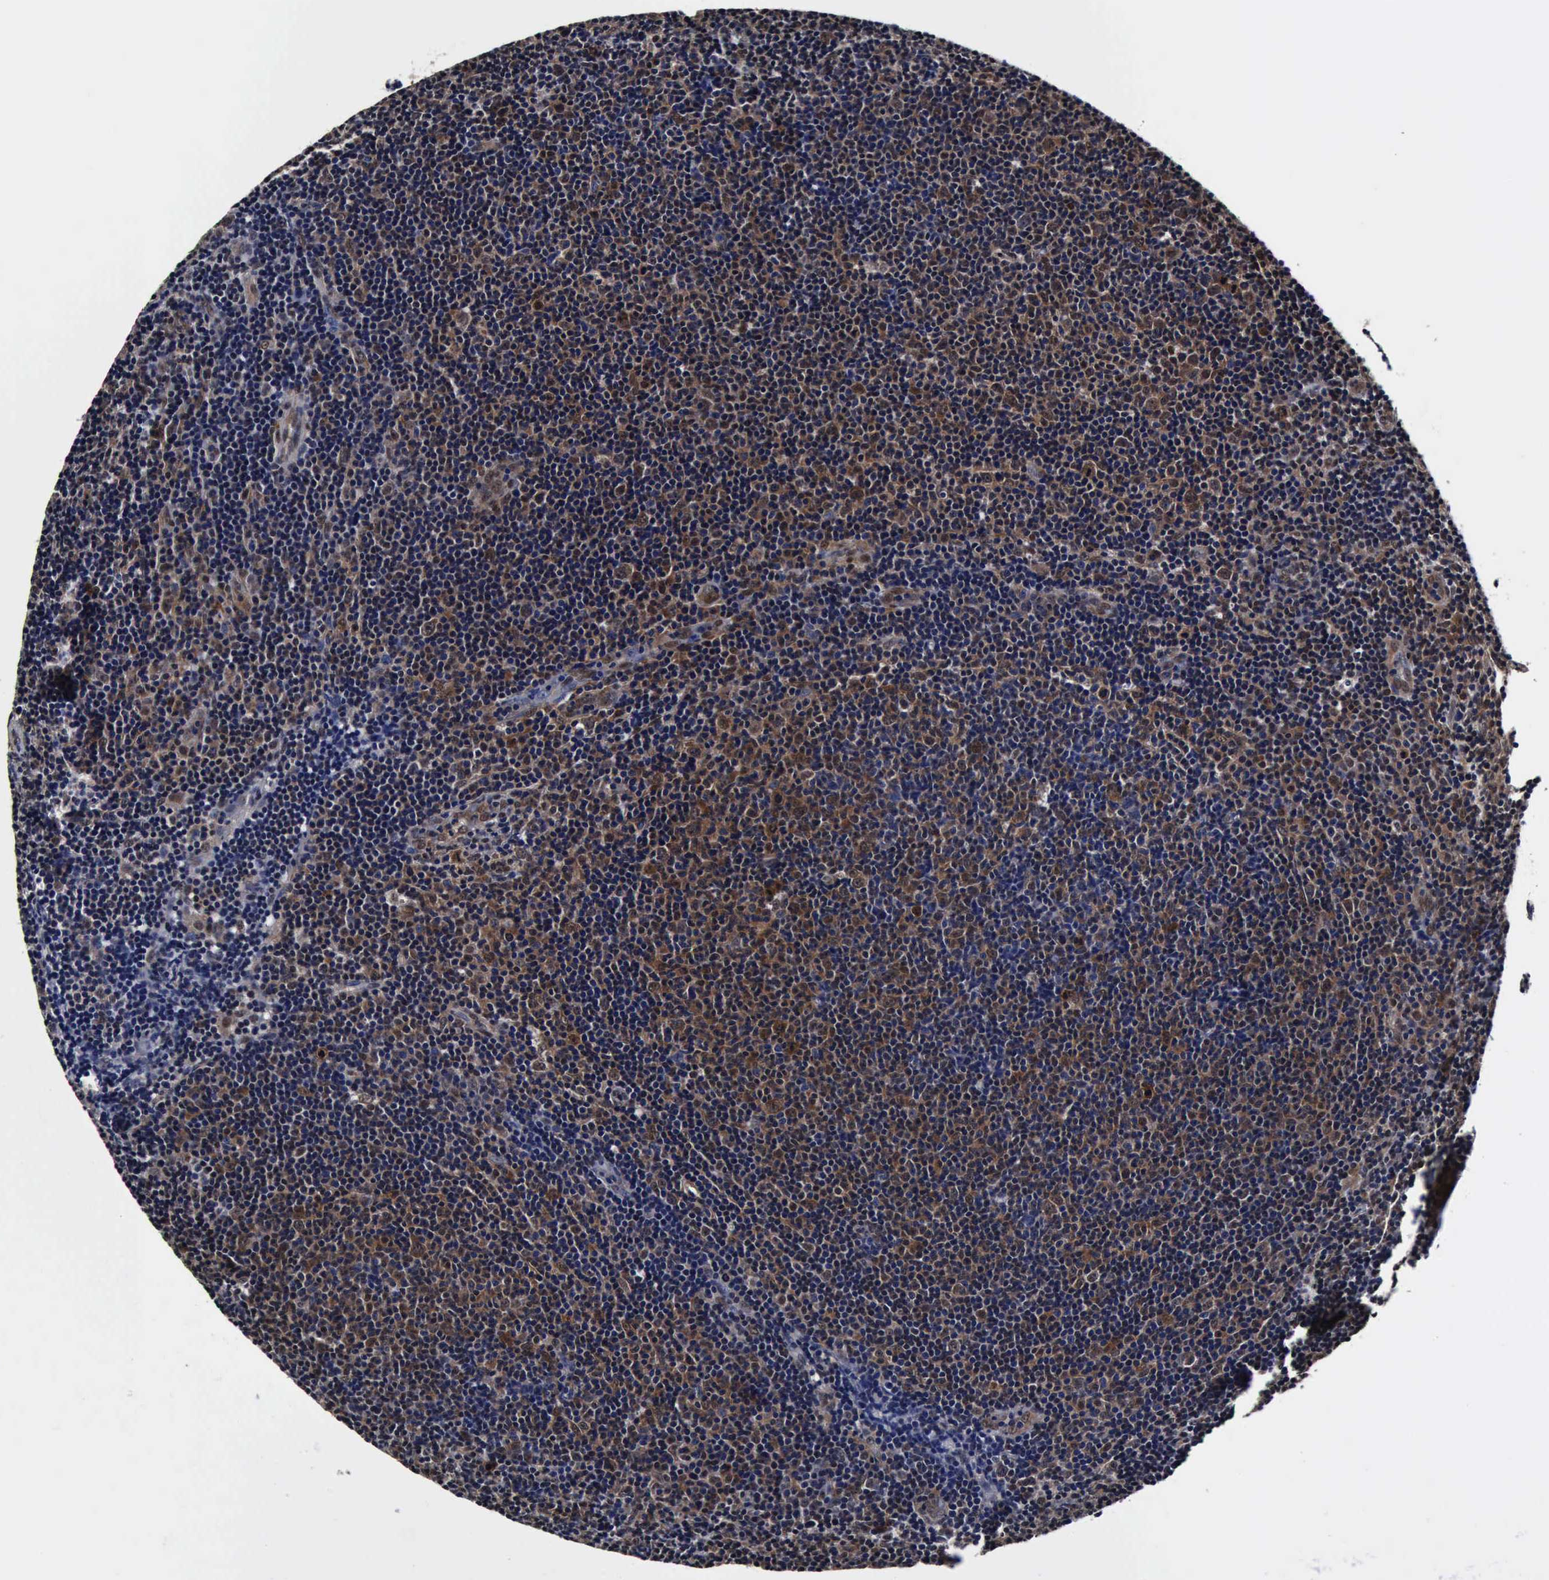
{"staining": {"intensity": "weak", "quantity": "25%-75%", "location": "cytoplasmic/membranous,nuclear"}, "tissue": "lymphoma", "cell_type": "Tumor cells", "image_type": "cancer", "snomed": [{"axis": "morphology", "description": "Malignant lymphoma, non-Hodgkin's type, Low grade"}, {"axis": "topography", "description": "Lymph node"}], "caption": "DAB (3,3'-diaminobenzidine) immunohistochemical staining of lymphoma shows weak cytoplasmic/membranous and nuclear protein positivity in approximately 25%-75% of tumor cells.", "gene": "UBC", "patient": {"sex": "male", "age": 49}}